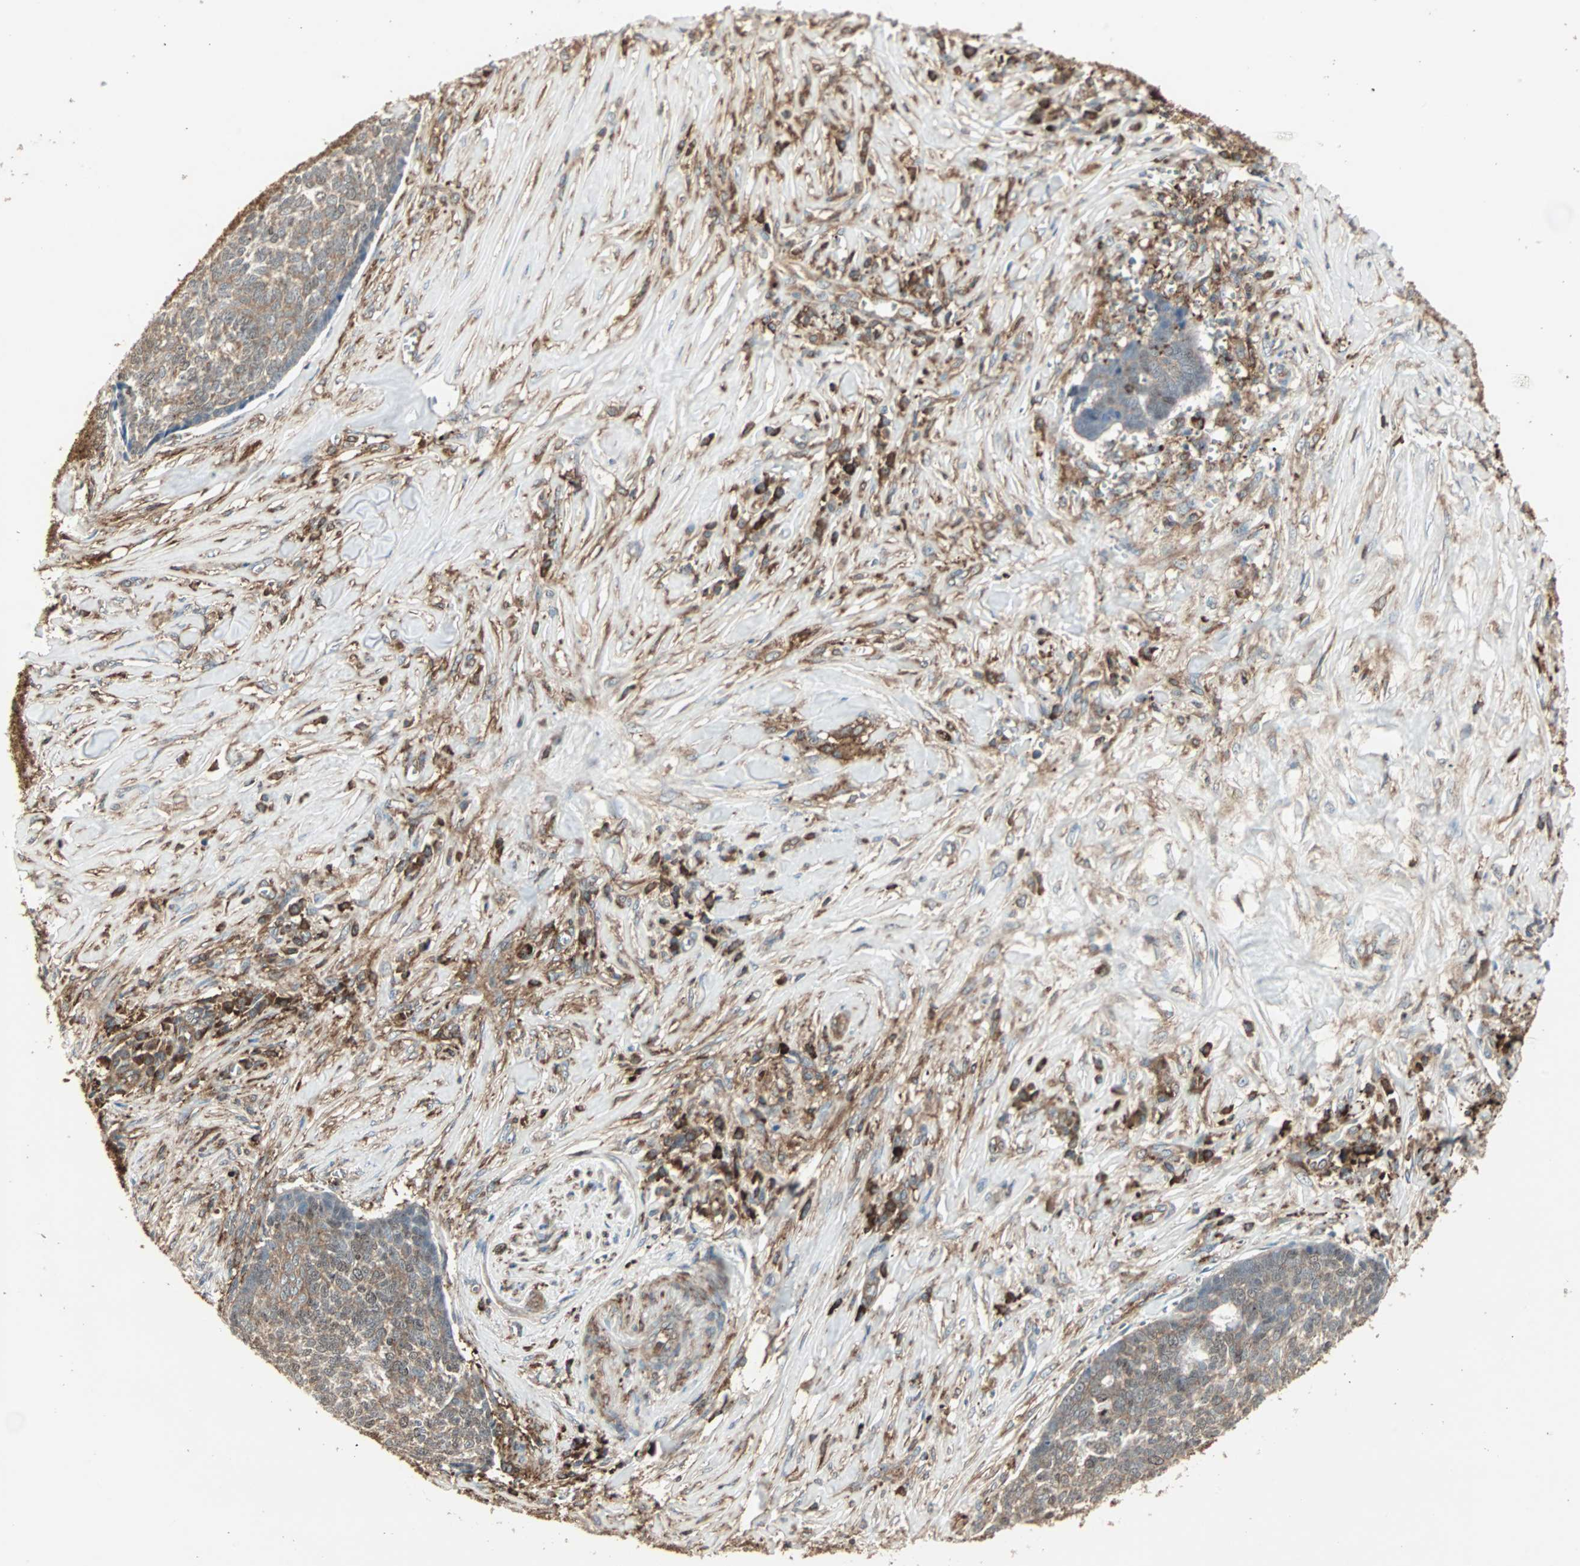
{"staining": {"intensity": "moderate", "quantity": "25%-75%", "location": "cytoplasmic/membranous,nuclear"}, "tissue": "skin cancer", "cell_type": "Tumor cells", "image_type": "cancer", "snomed": [{"axis": "morphology", "description": "Basal cell carcinoma"}, {"axis": "topography", "description": "Skin"}], "caption": "A medium amount of moderate cytoplasmic/membranous and nuclear positivity is present in about 25%-75% of tumor cells in skin cancer (basal cell carcinoma) tissue.", "gene": "MMP3", "patient": {"sex": "male", "age": 84}}